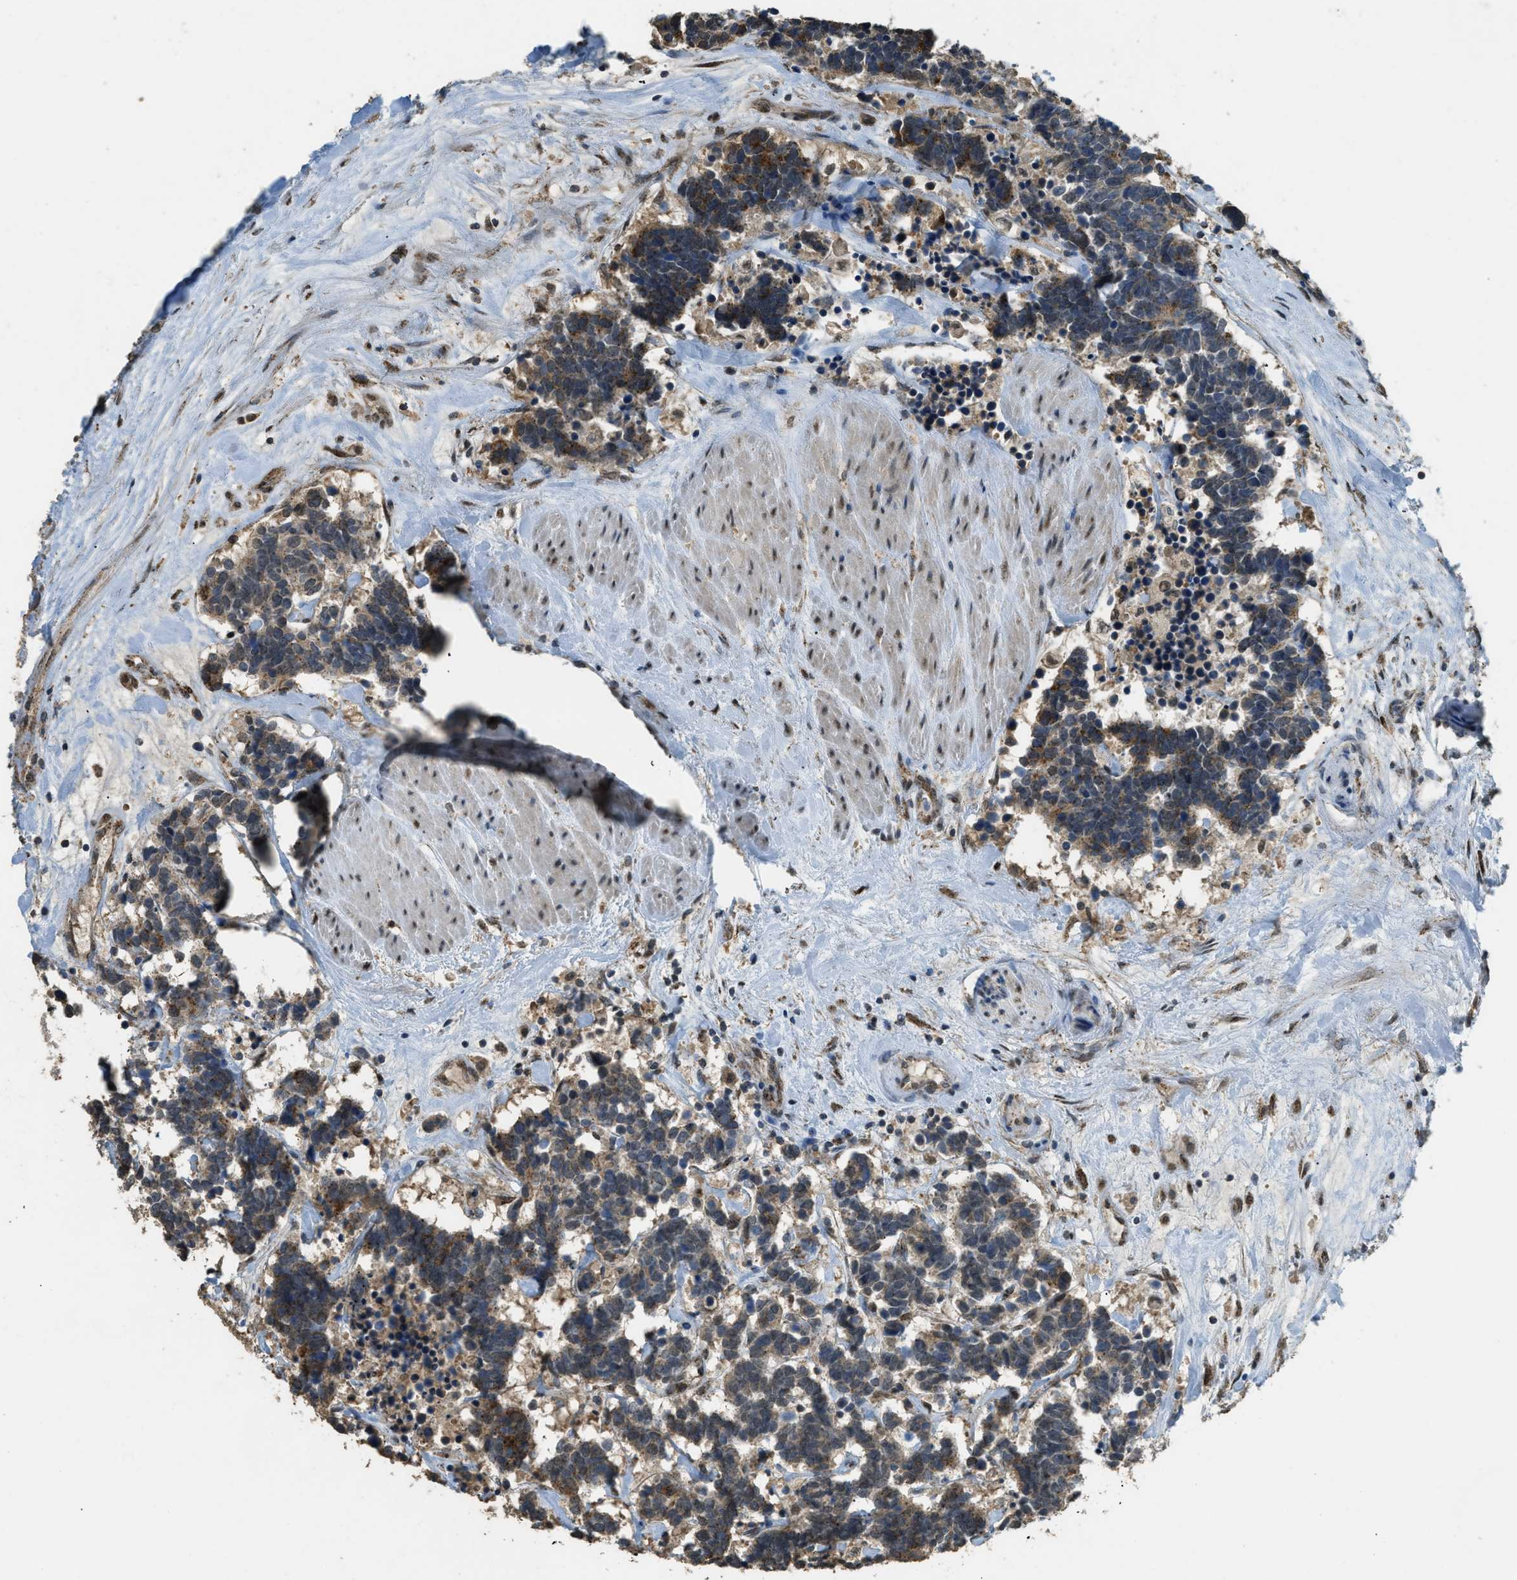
{"staining": {"intensity": "moderate", "quantity": ">75%", "location": "cytoplasmic/membranous"}, "tissue": "carcinoid", "cell_type": "Tumor cells", "image_type": "cancer", "snomed": [{"axis": "morphology", "description": "Carcinoma, NOS"}, {"axis": "morphology", "description": "Carcinoid, malignant, NOS"}, {"axis": "topography", "description": "Urinary bladder"}], "caption": "This histopathology image reveals IHC staining of carcinoid, with medium moderate cytoplasmic/membranous staining in about >75% of tumor cells.", "gene": "IPO7", "patient": {"sex": "male", "age": 57}}